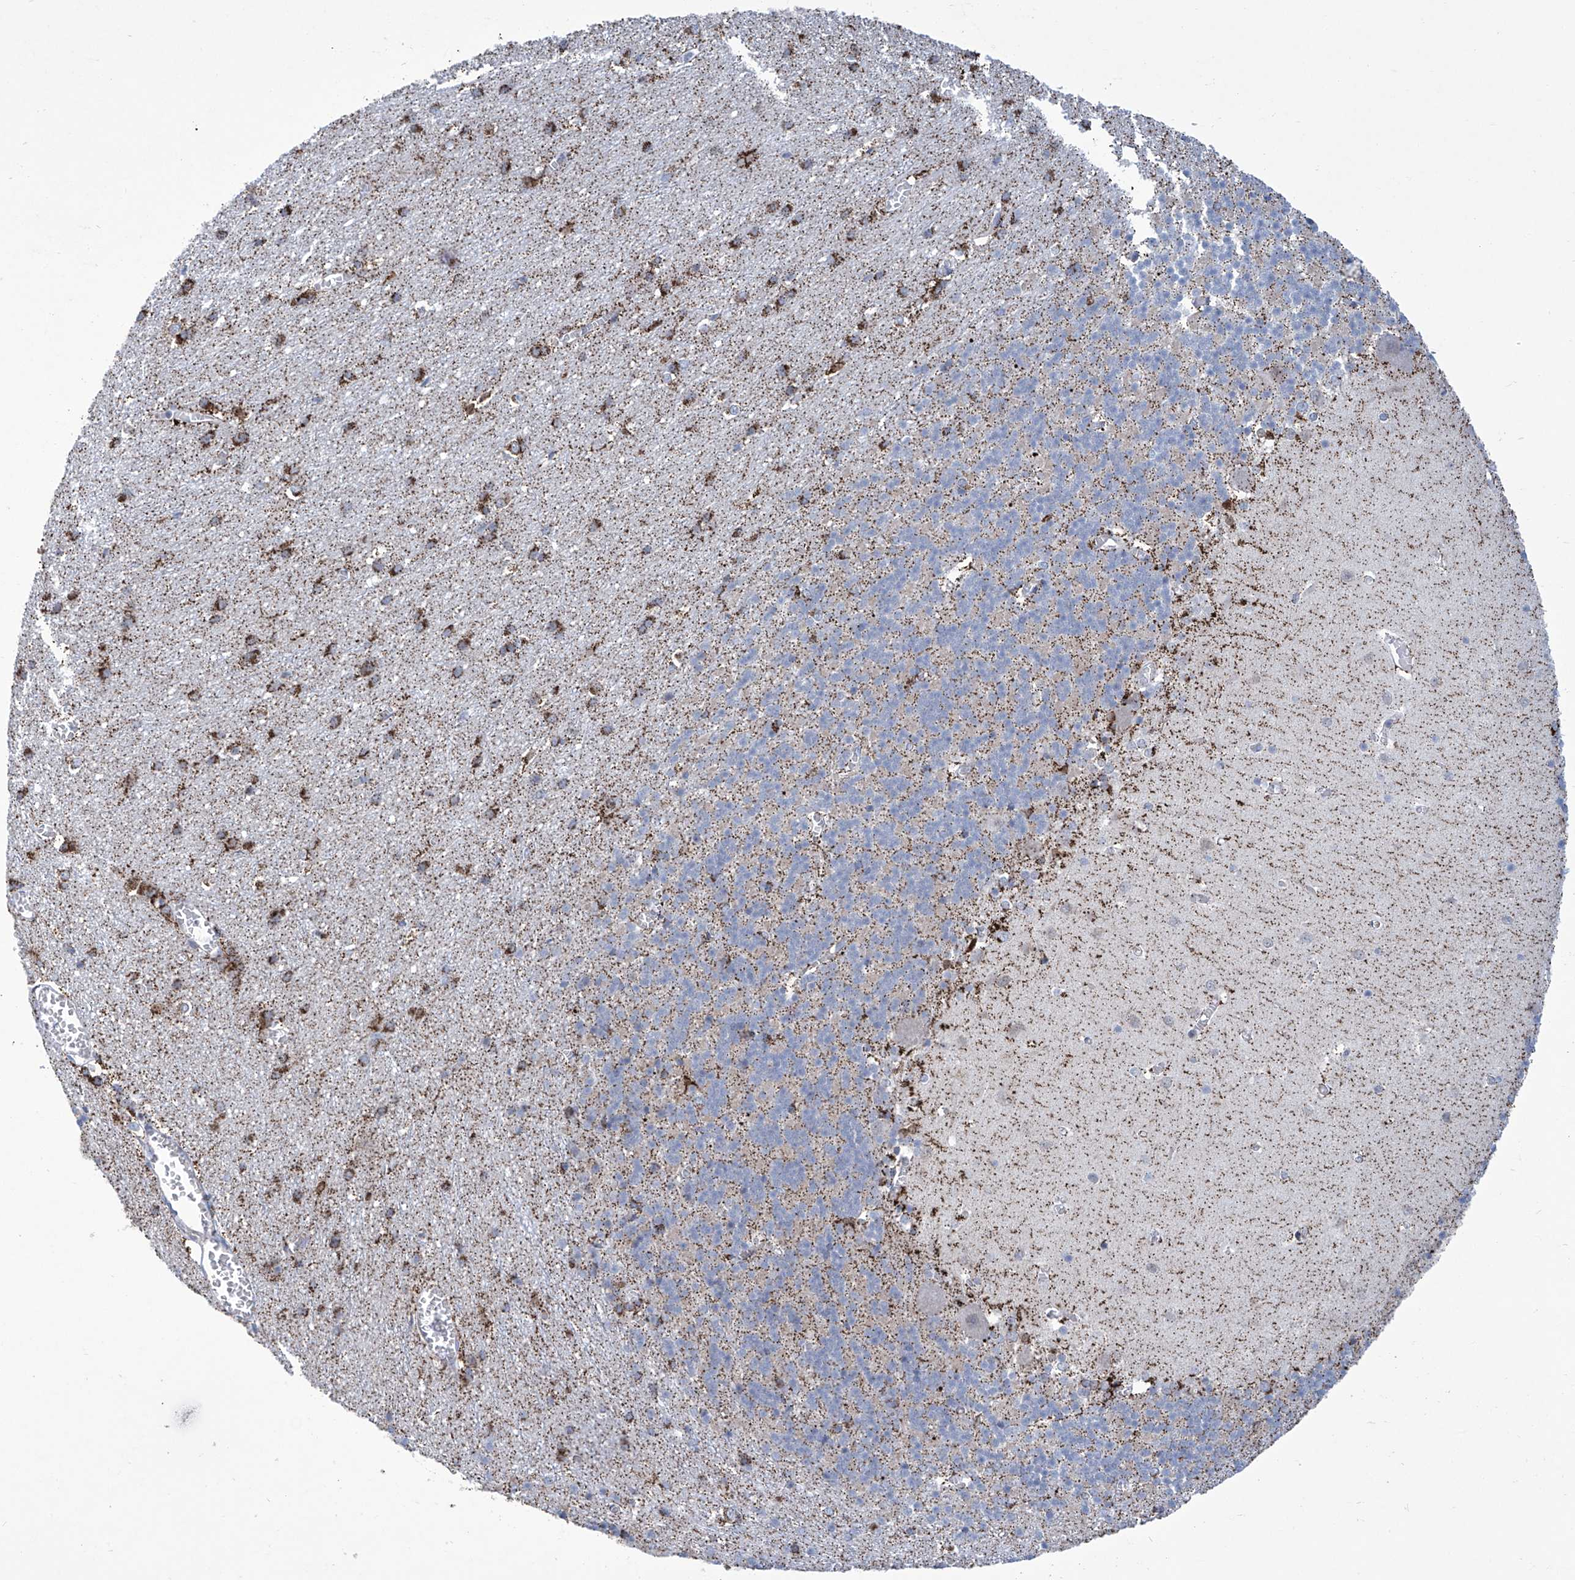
{"staining": {"intensity": "moderate", "quantity": "<25%", "location": "cytoplasmic/membranous"}, "tissue": "cerebellum", "cell_type": "Cells in granular layer", "image_type": "normal", "snomed": [{"axis": "morphology", "description": "Normal tissue, NOS"}, {"axis": "topography", "description": "Cerebellum"}], "caption": "Cells in granular layer display moderate cytoplasmic/membranous expression in approximately <25% of cells in normal cerebellum. The protein is stained brown, and the nuclei are stained in blue (DAB (3,3'-diaminobenzidine) IHC with brightfield microscopy, high magnification).", "gene": "ALDH6A1", "patient": {"sex": "male", "age": 37}}